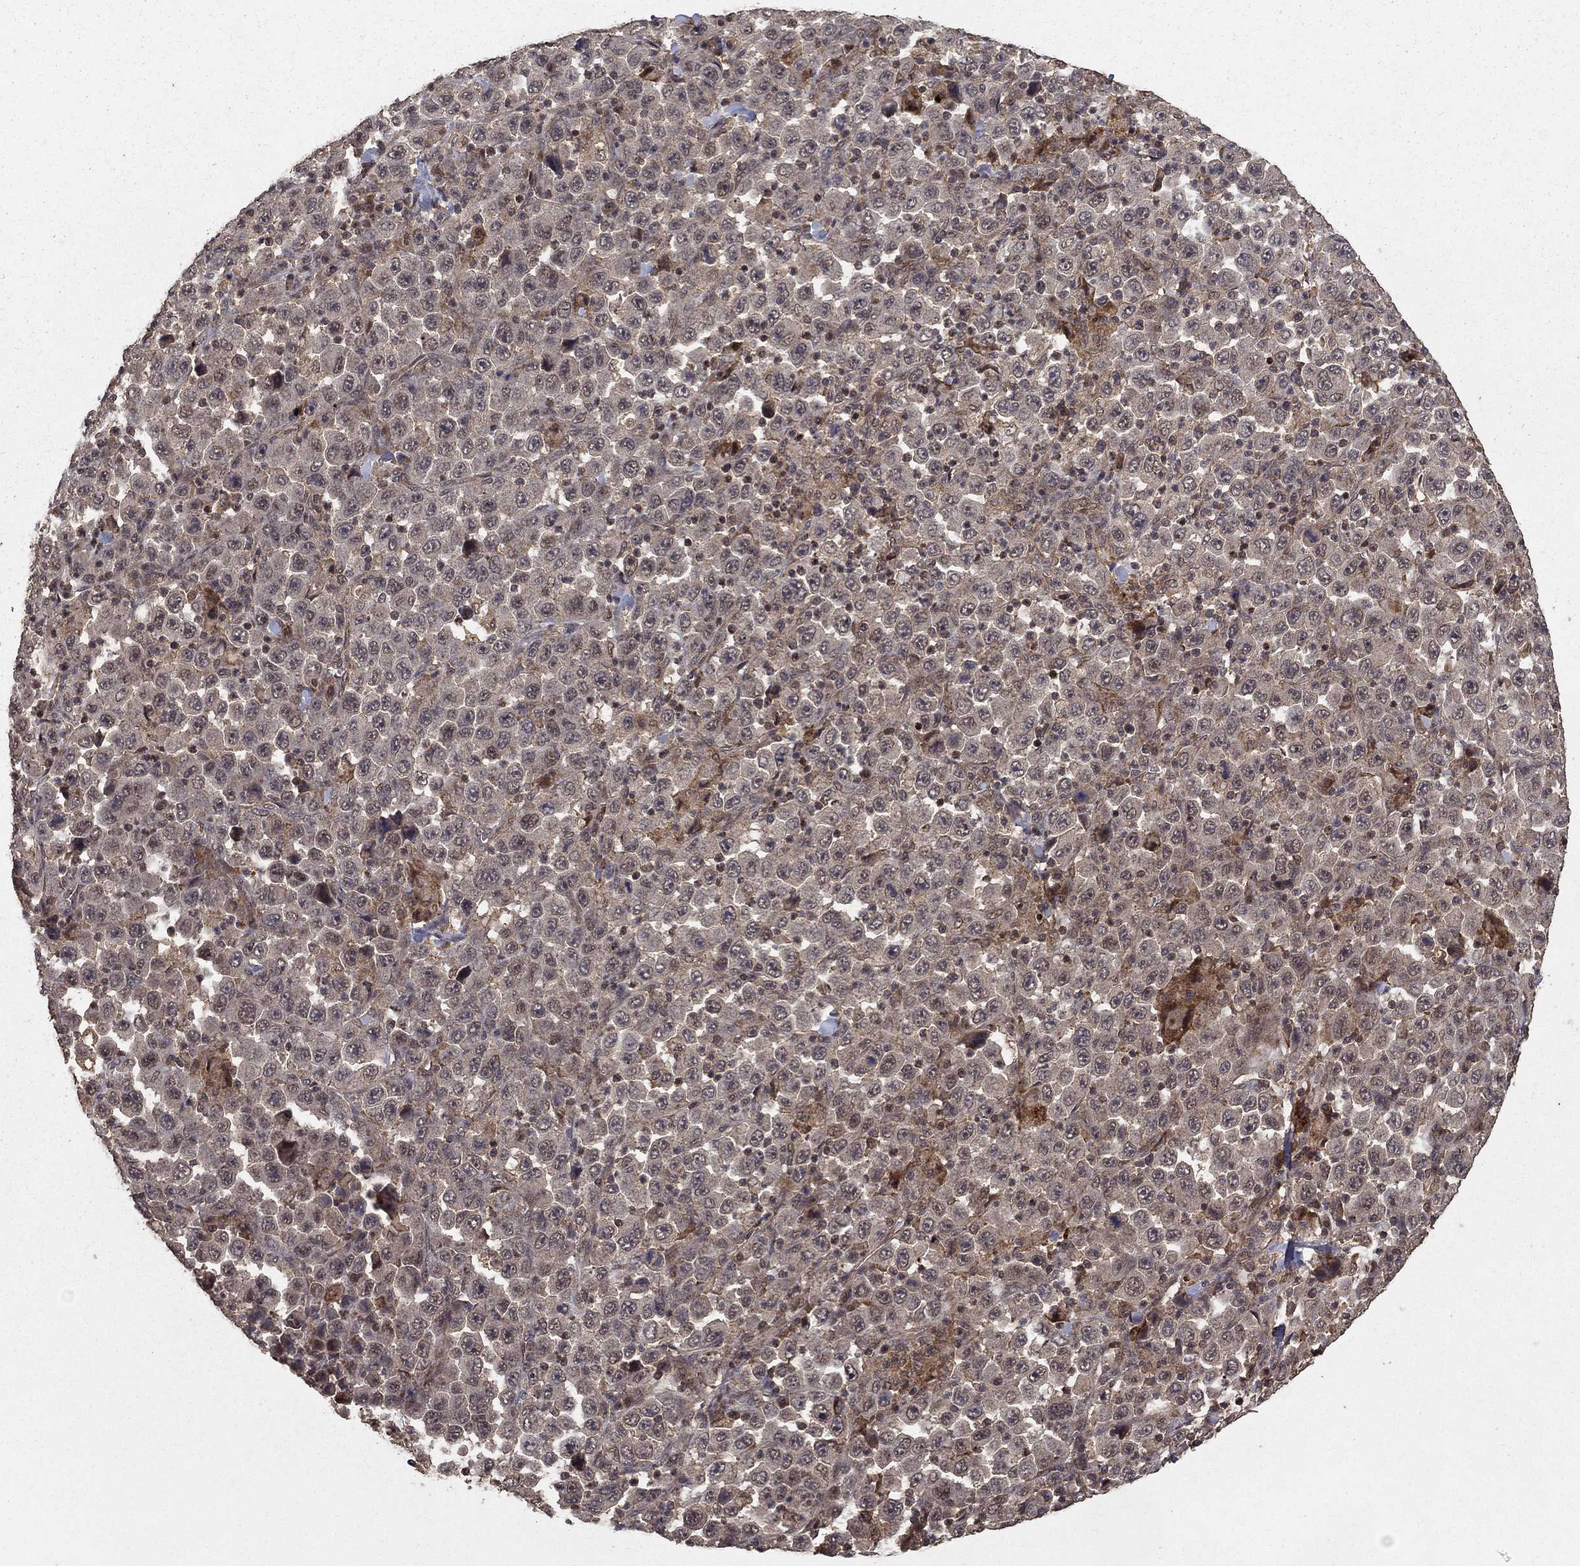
{"staining": {"intensity": "negative", "quantity": "none", "location": "none"}, "tissue": "stomach cancer", "cell_type": "Tumor cells", "image_type": "cancer", "snomed": [{"axis": "morphology", "description": "Normal tissue, NOS"}, {"axis": "morphology", "description": "Adenocarcinoma, NOS"}, {"axis": "topography", "description": "Stomach, upper"}, {"axis": "topography", "description": "Stomach"}], "caption": "Image shows no protein expression in tumor cells of adenocarcinoma (stomach) tissue. (Brightfield microscopy of DAB immunohistochemistry at high magnification).", "gene": "PRDM1", "patient": {"sex": "male", "age": 59}}